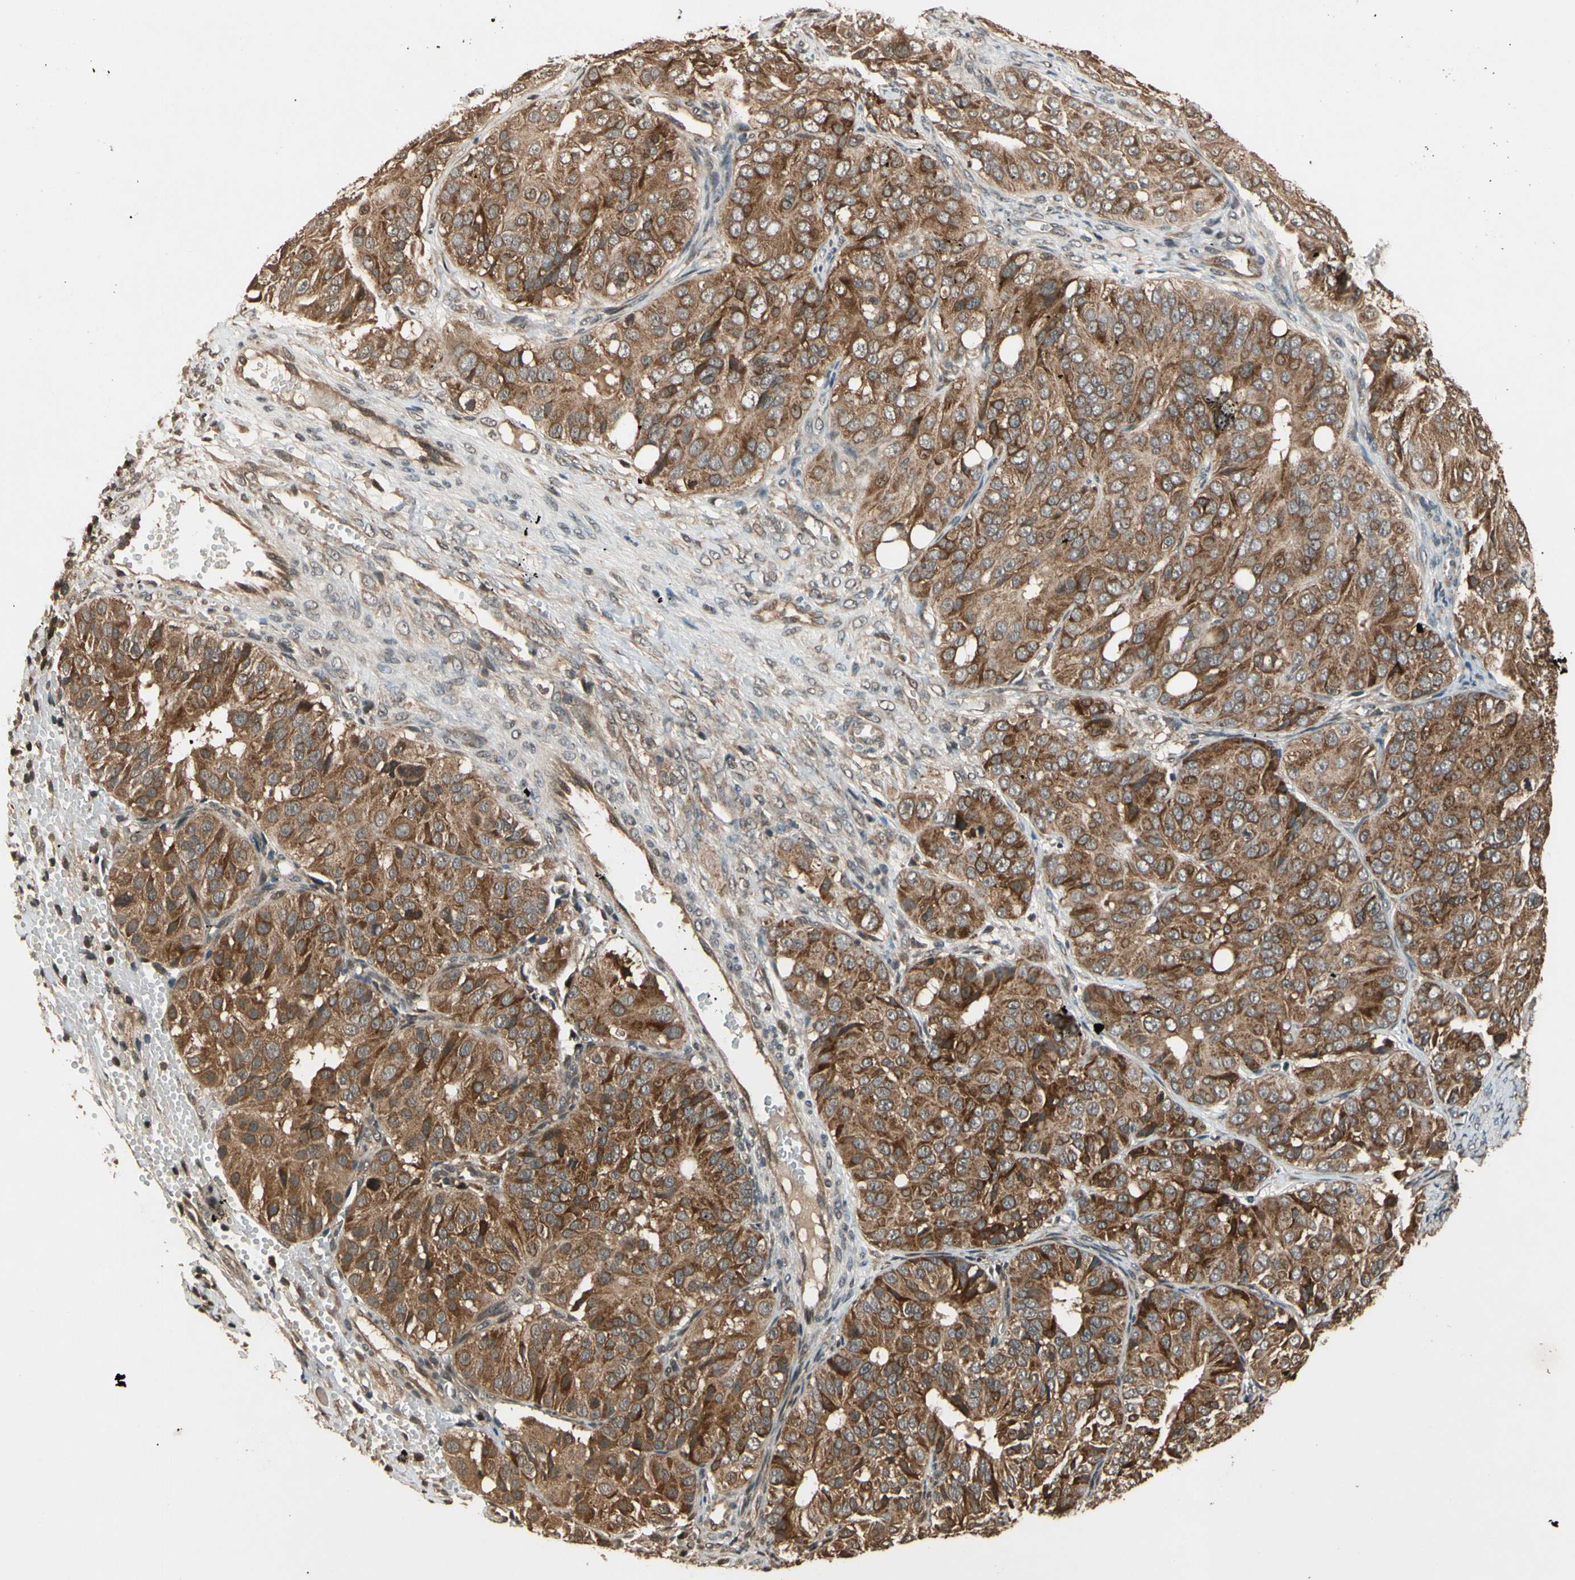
{"staining": {"intensity": "strong", "quantity": ">75%", "location": "cytoplasmic/membranous"}, "tissue": "ovarian cancer", "cell_type": "Tumor cells", "image_type": "cancer", "snomed": [{"axis": "morphology", "description": "Carcinoma, endometroid"}, {"axis": "topography", "description": "Ovary"}], "caption": "Endometroid carcinoma (ovarian) tissue exhibits strong cytoplasmic/membranous staining in about >75% of tumor cells", "gene": "TMEM230", "patient": {"sex": "female", "age": 51}}